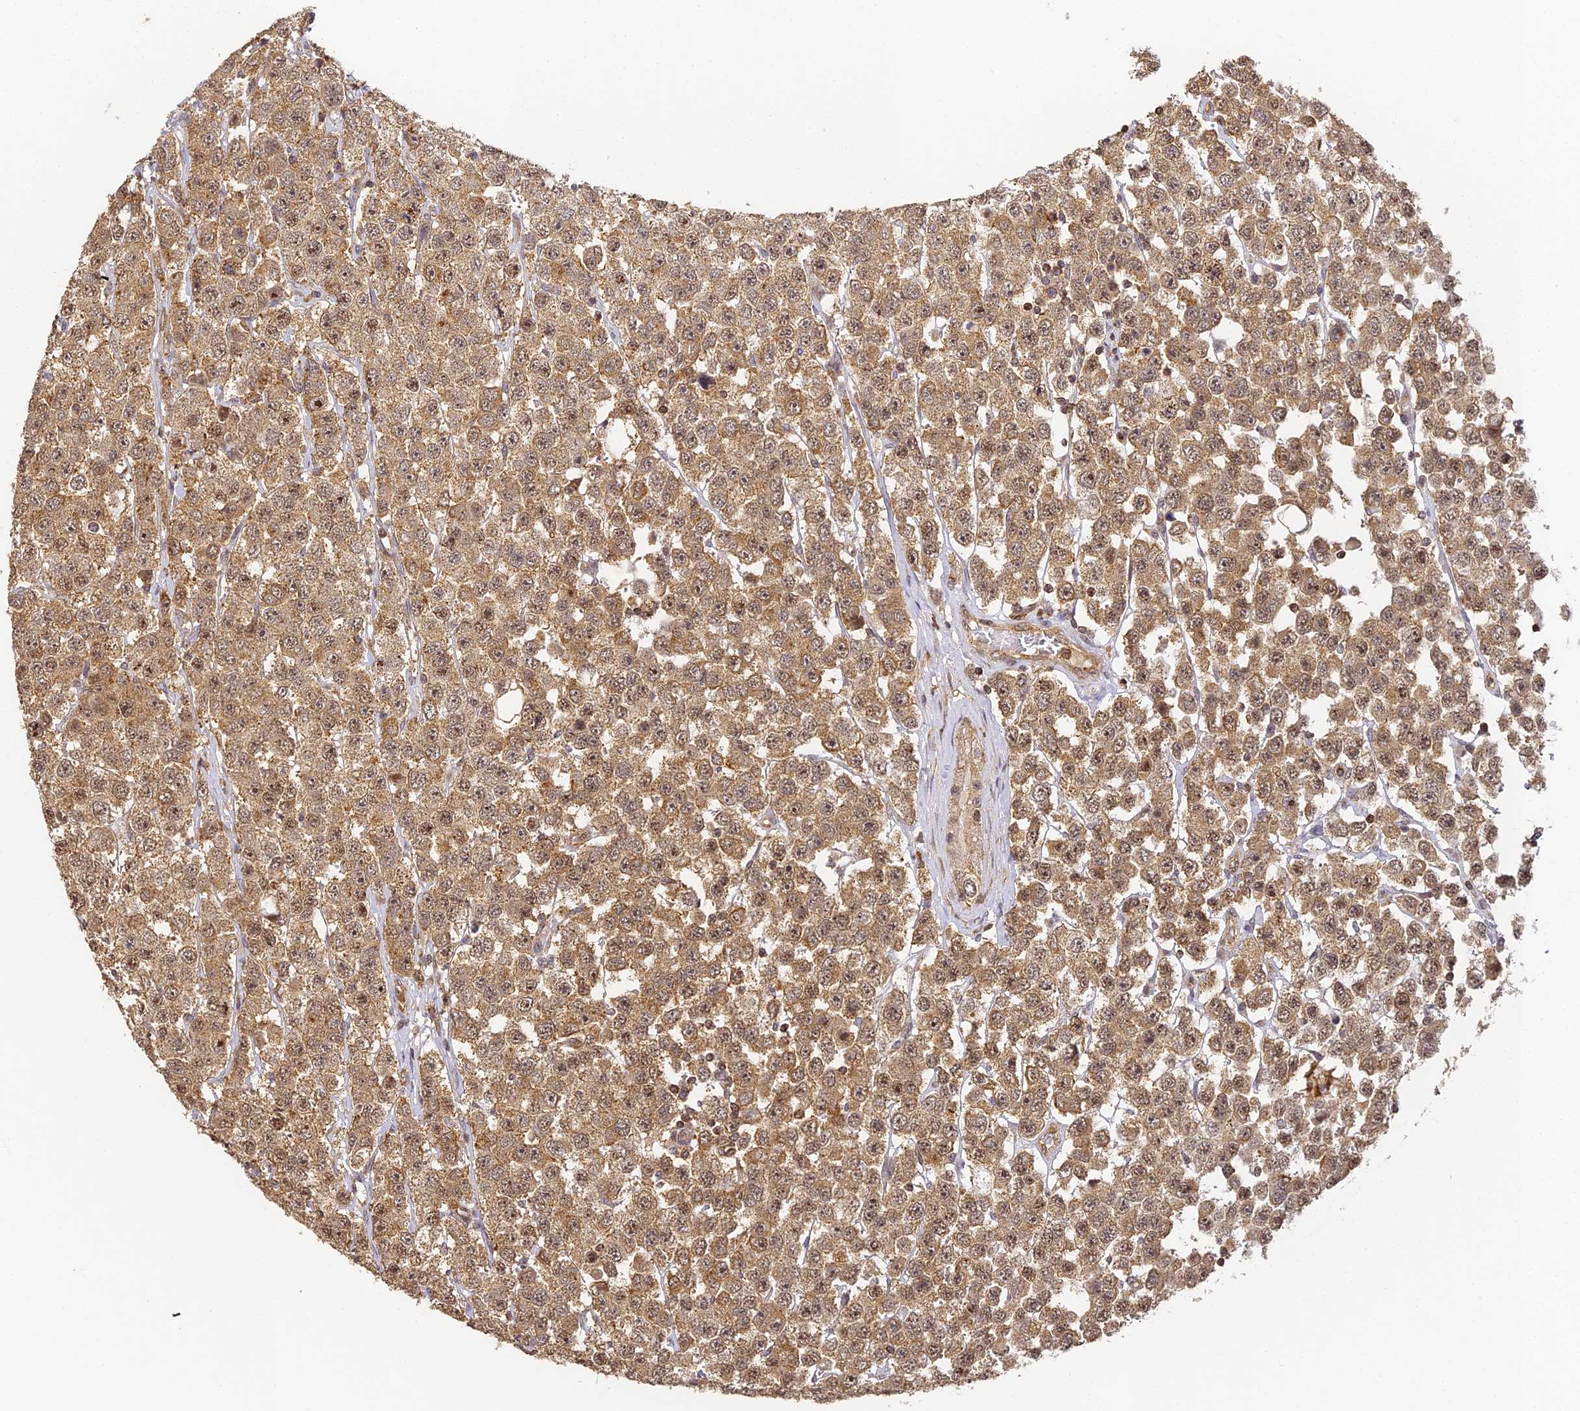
{"staining": {"intensity": "moderate", "quantity": ">75%", "location": "cytoplasmic/membranous,nuclear"}, "tissue": "testis cancer", "cell_type": "Tumor cells", "image_type": "cancer", "snomed": [{"axis": "morphology", "description": "Seminoma, NOS"}, {"axis": "topography", "description": "Testis"}], "caption": "Moderate cytoplasmic/membranous and nuclear expression is identified in about >75% of tumor cells in seminoma (testis). (DAB IHC with brightfield microscopy, high magnification).", "gene": "ZNF443", "patient": {"sex": "male", "age": 28}}